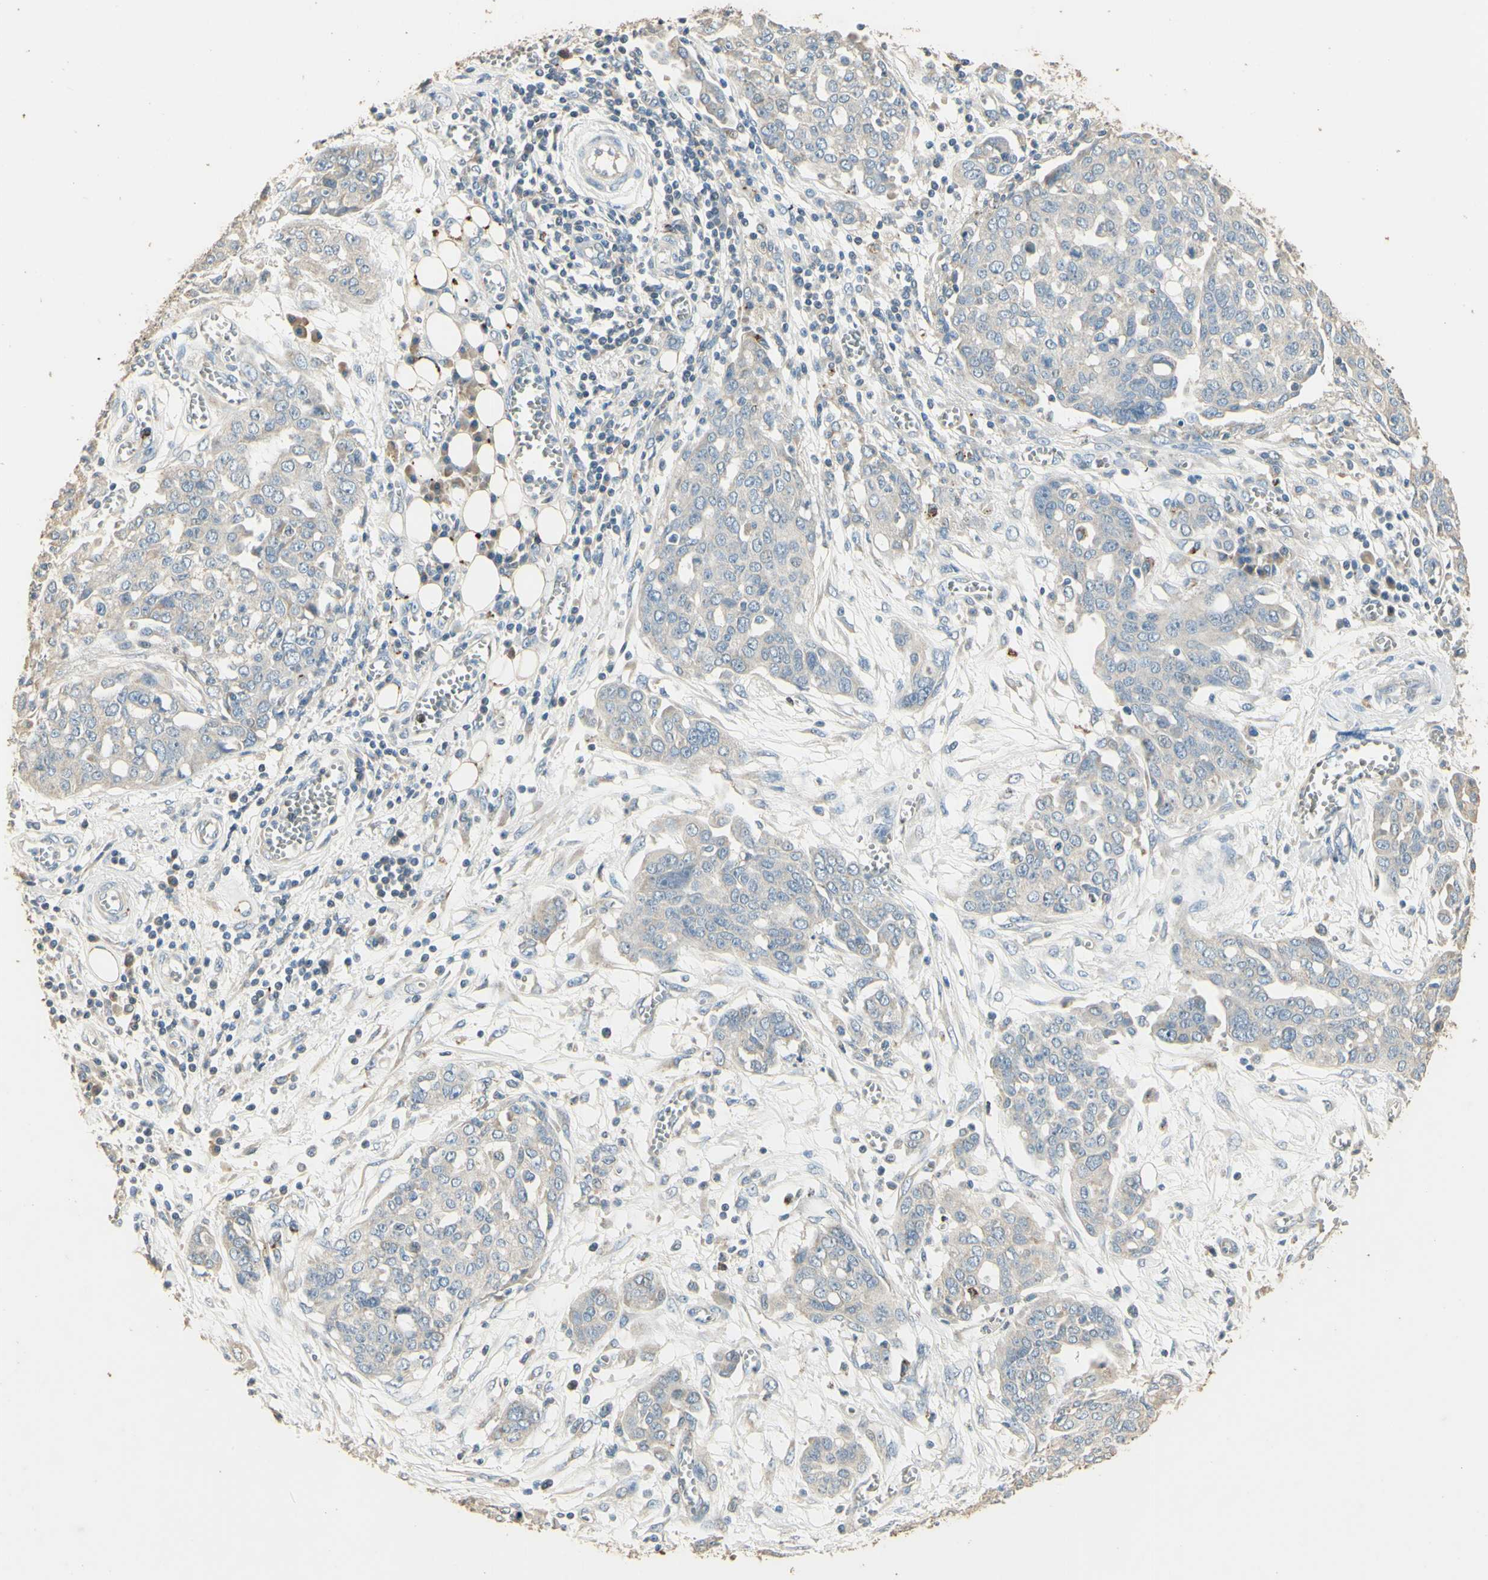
{"staining": {"intensity": "negative", "quantity": "none", "location": "none"}, "tissue": "ovarian cancer", "cell_type": "Tumor cells", "image_type": "cancer", "snomed": [{"axis": "morphology", "description": "Cystadenocarcinoma, serous, NOS"}, {"axis": "topography", "description": "Soft tissue"}, {"axis": "topography", "description": "Ovary"}], "caption": "Immunohistochemistry (IHC) of ovarian cancer (serous cystadenocarcinoma) shows no staining in tumor cells.", "gene": "ARHGEF17", "patient": {"sex": "female", "age": 57}}